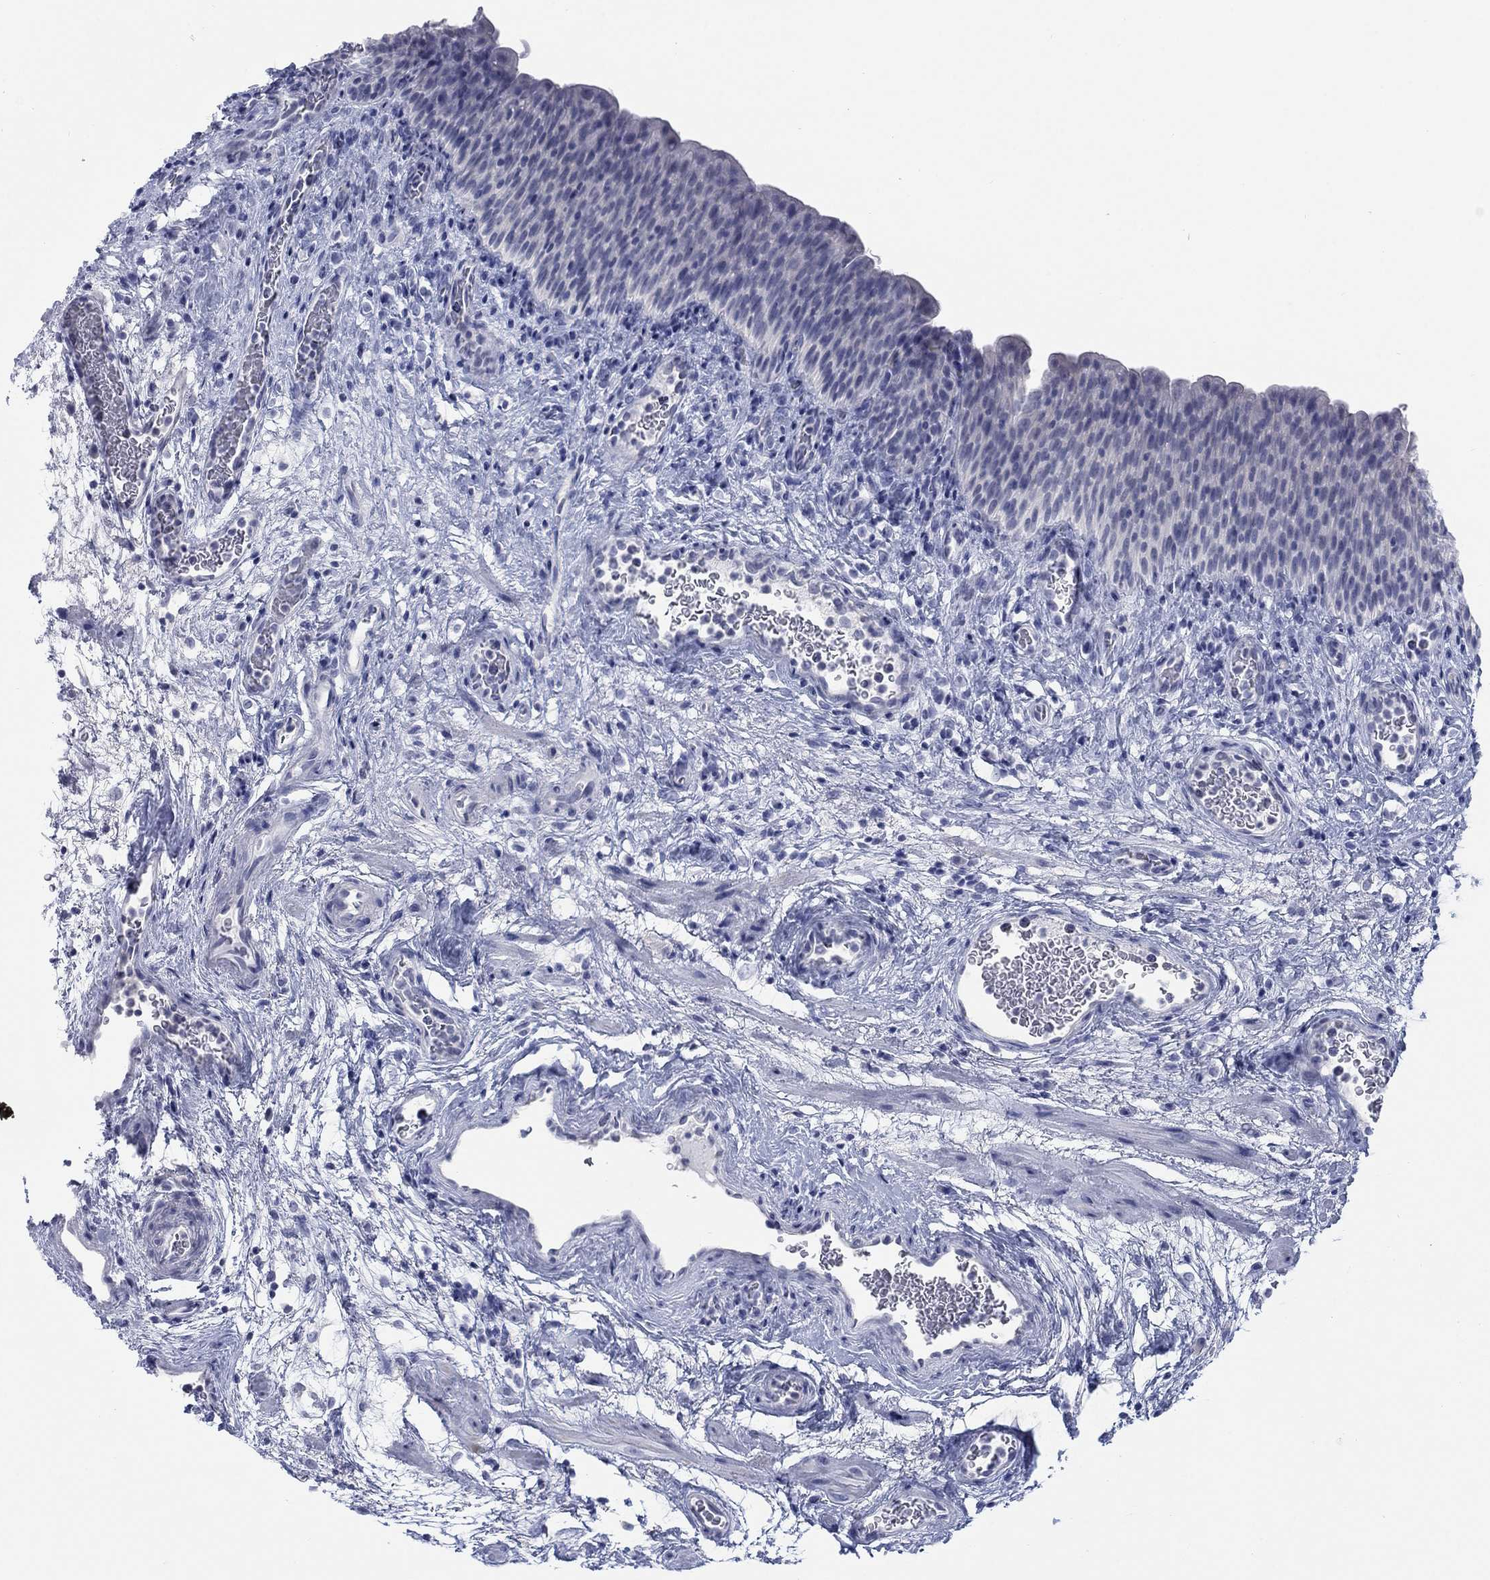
{"staining": {"intensity": "negative", "quantity": "none", "location": "none"}, "tissue": "urinary bladder", "cell_type": "Urothelial cells", "image_type": "normal", "snomed": [{"axis": "morphology", "description": "Normal tissue, NOS"}, {"axis": "topography", "description": "Urinary bladder"}], "caption": "Normal urinary bladder was stained to show a protein in brown. There is no significant expression in urothelial cells. (Brightfield microscopy of DAB IHC at high magnification).", "gene": "ATP6V1G2", "patient": {"sex": "male", "age": 76}}